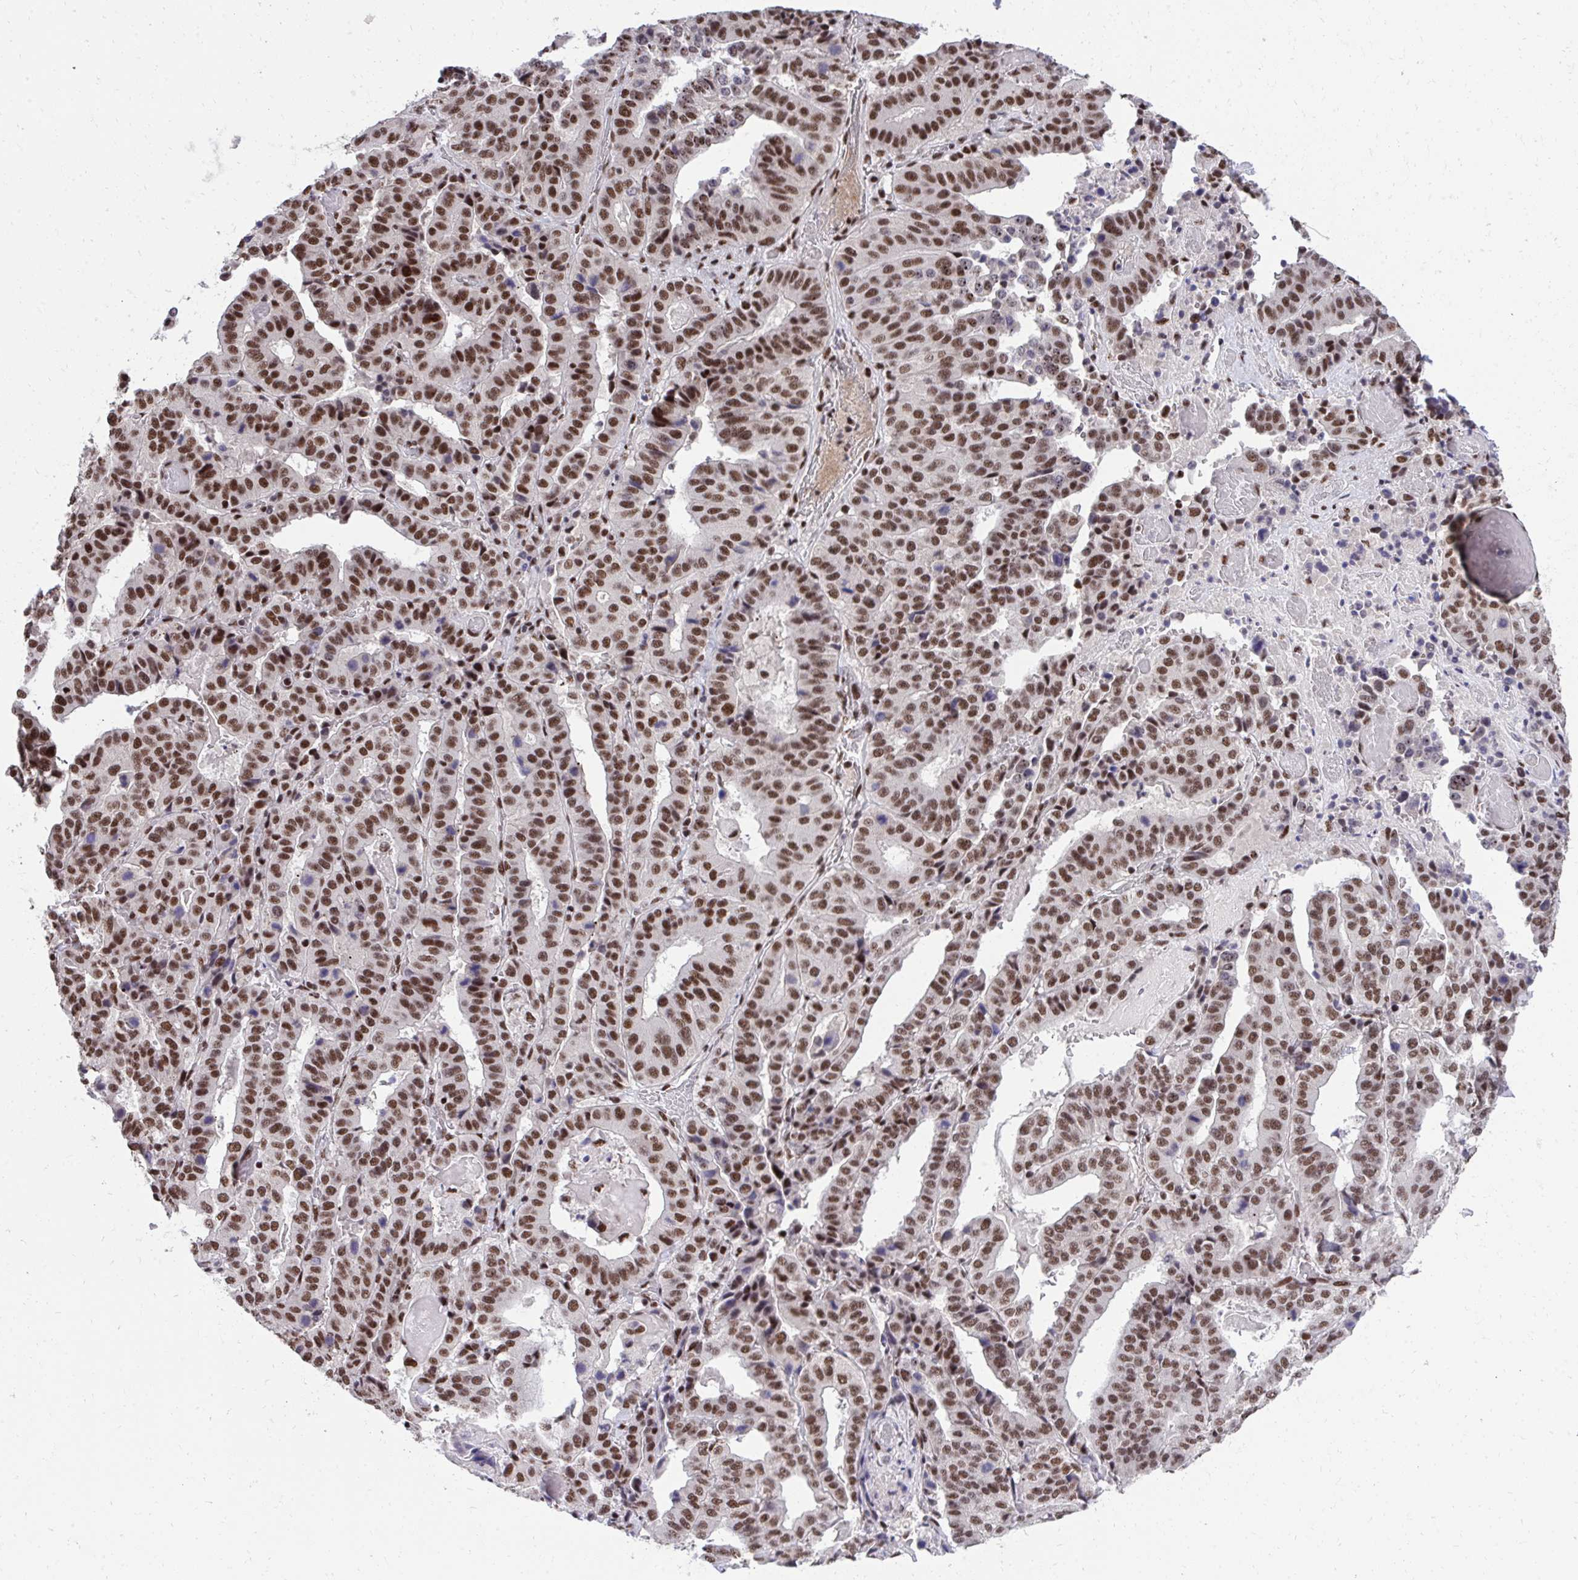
{"staining": {"intensity": "strong", "quantity": ">75%", "location": "nuclear"}, "tissue": "stomach cancer", "cell_type": "Tumor cells", "image_type": "cancer", "snomed": [{"axis": "morphology", "description": "Adenocarcinoma, NOS"}, {"axis": "topography", "description": "Stomach"}], "caption": "An image showing strong nuclear staining in about >75% of tumor cells in stomach cancer, as visualized by brown immunohistochemical staining.", "gene": "SYNE4", "patient": {"sex": "male", "age": 48}}